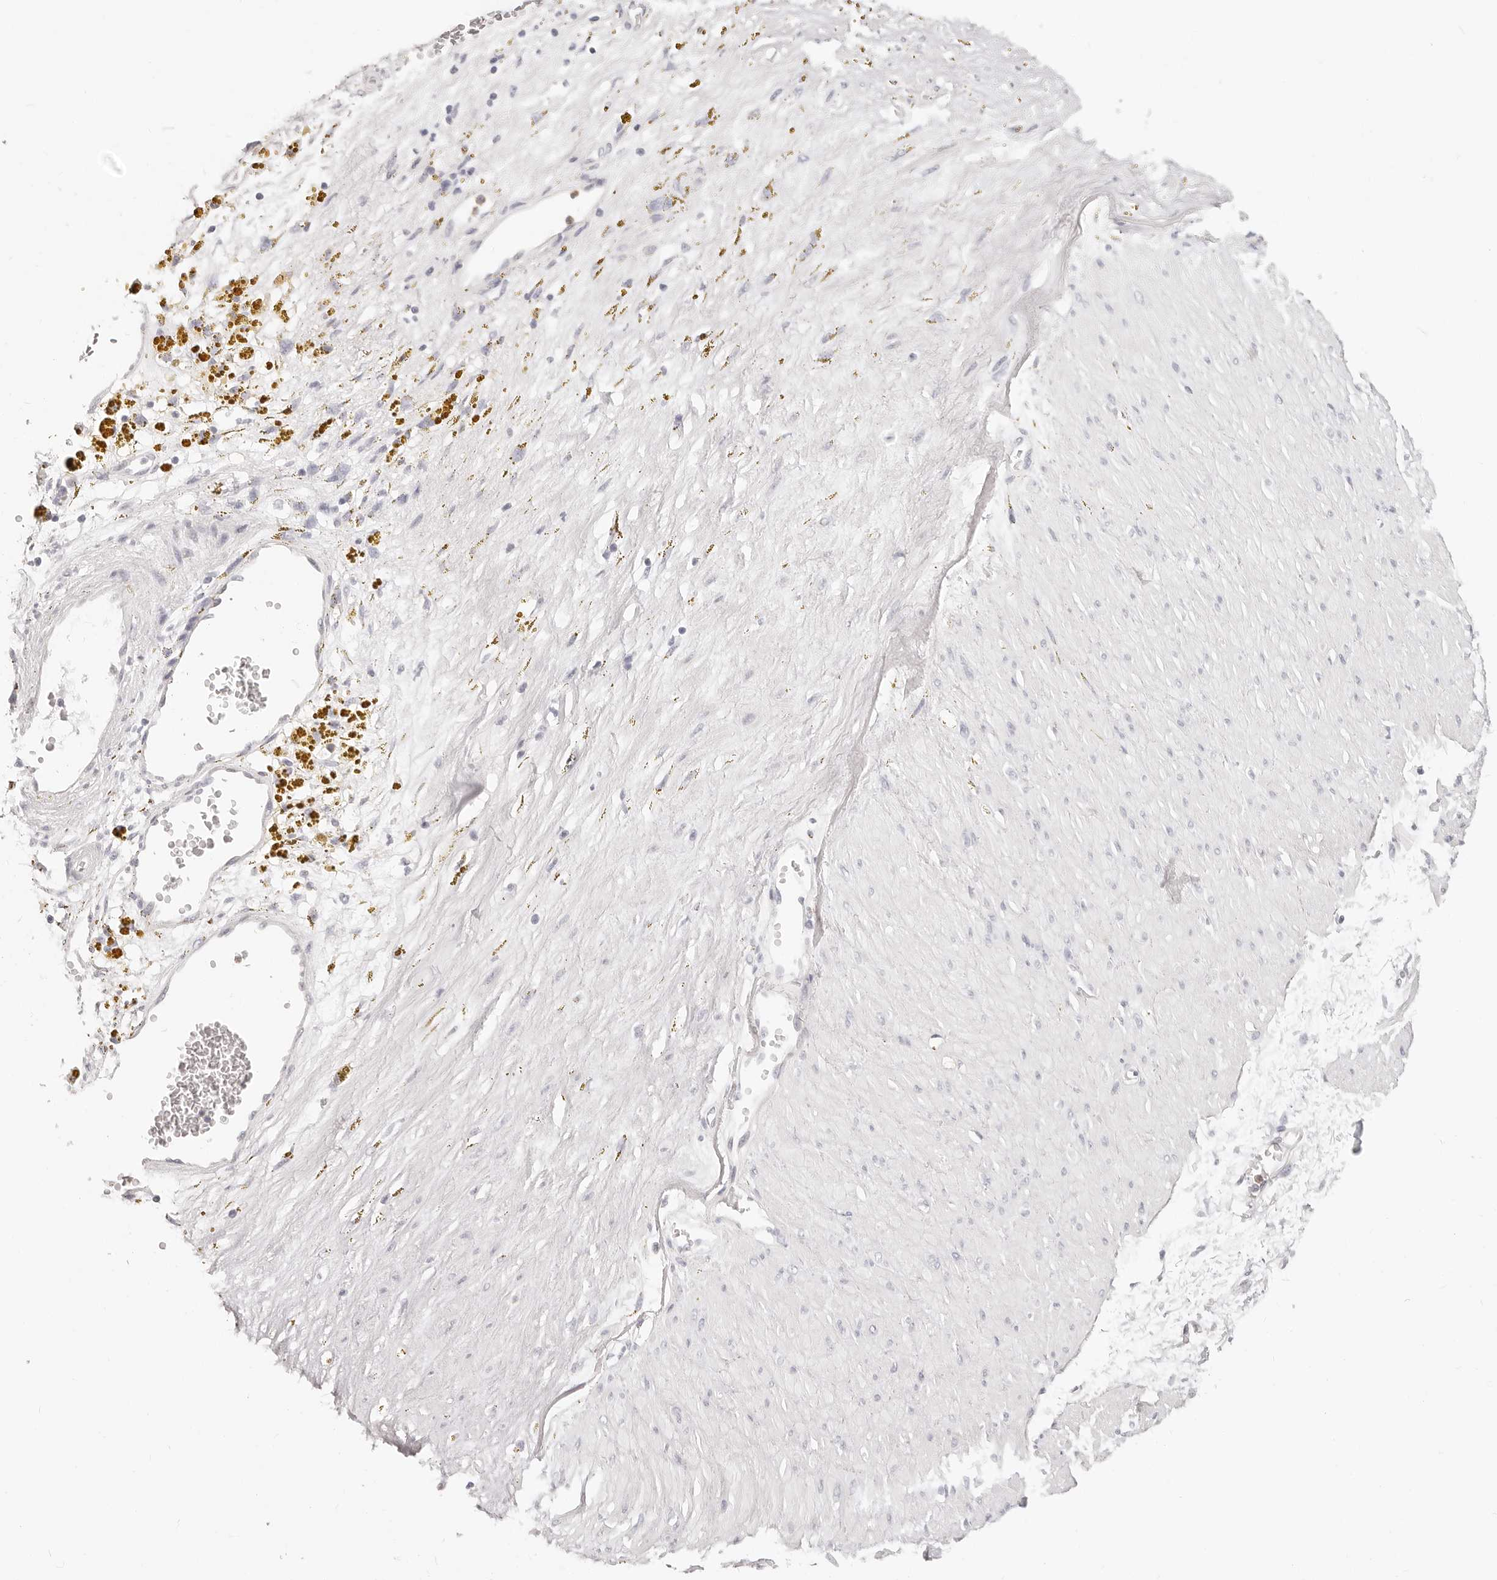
{"staining": {"intensity": "negative", "quantity": "none", "location": "none"}, "tissue": "adipose tissue", "cell_type": "Adipocytes", "image_type": "normal", "snomed": [{"axis": "morphology", "description": "Normal tissue, NOS"}, {"axis": "topography", "description": "Soft tissue"}], "caption": "DAB immunohistochemical staining of unremarkable human adipose tissue reveals no significant expression in adipocytes.", "gene": "ASCL1", "patient": {"sex": "male", "age": 72}}